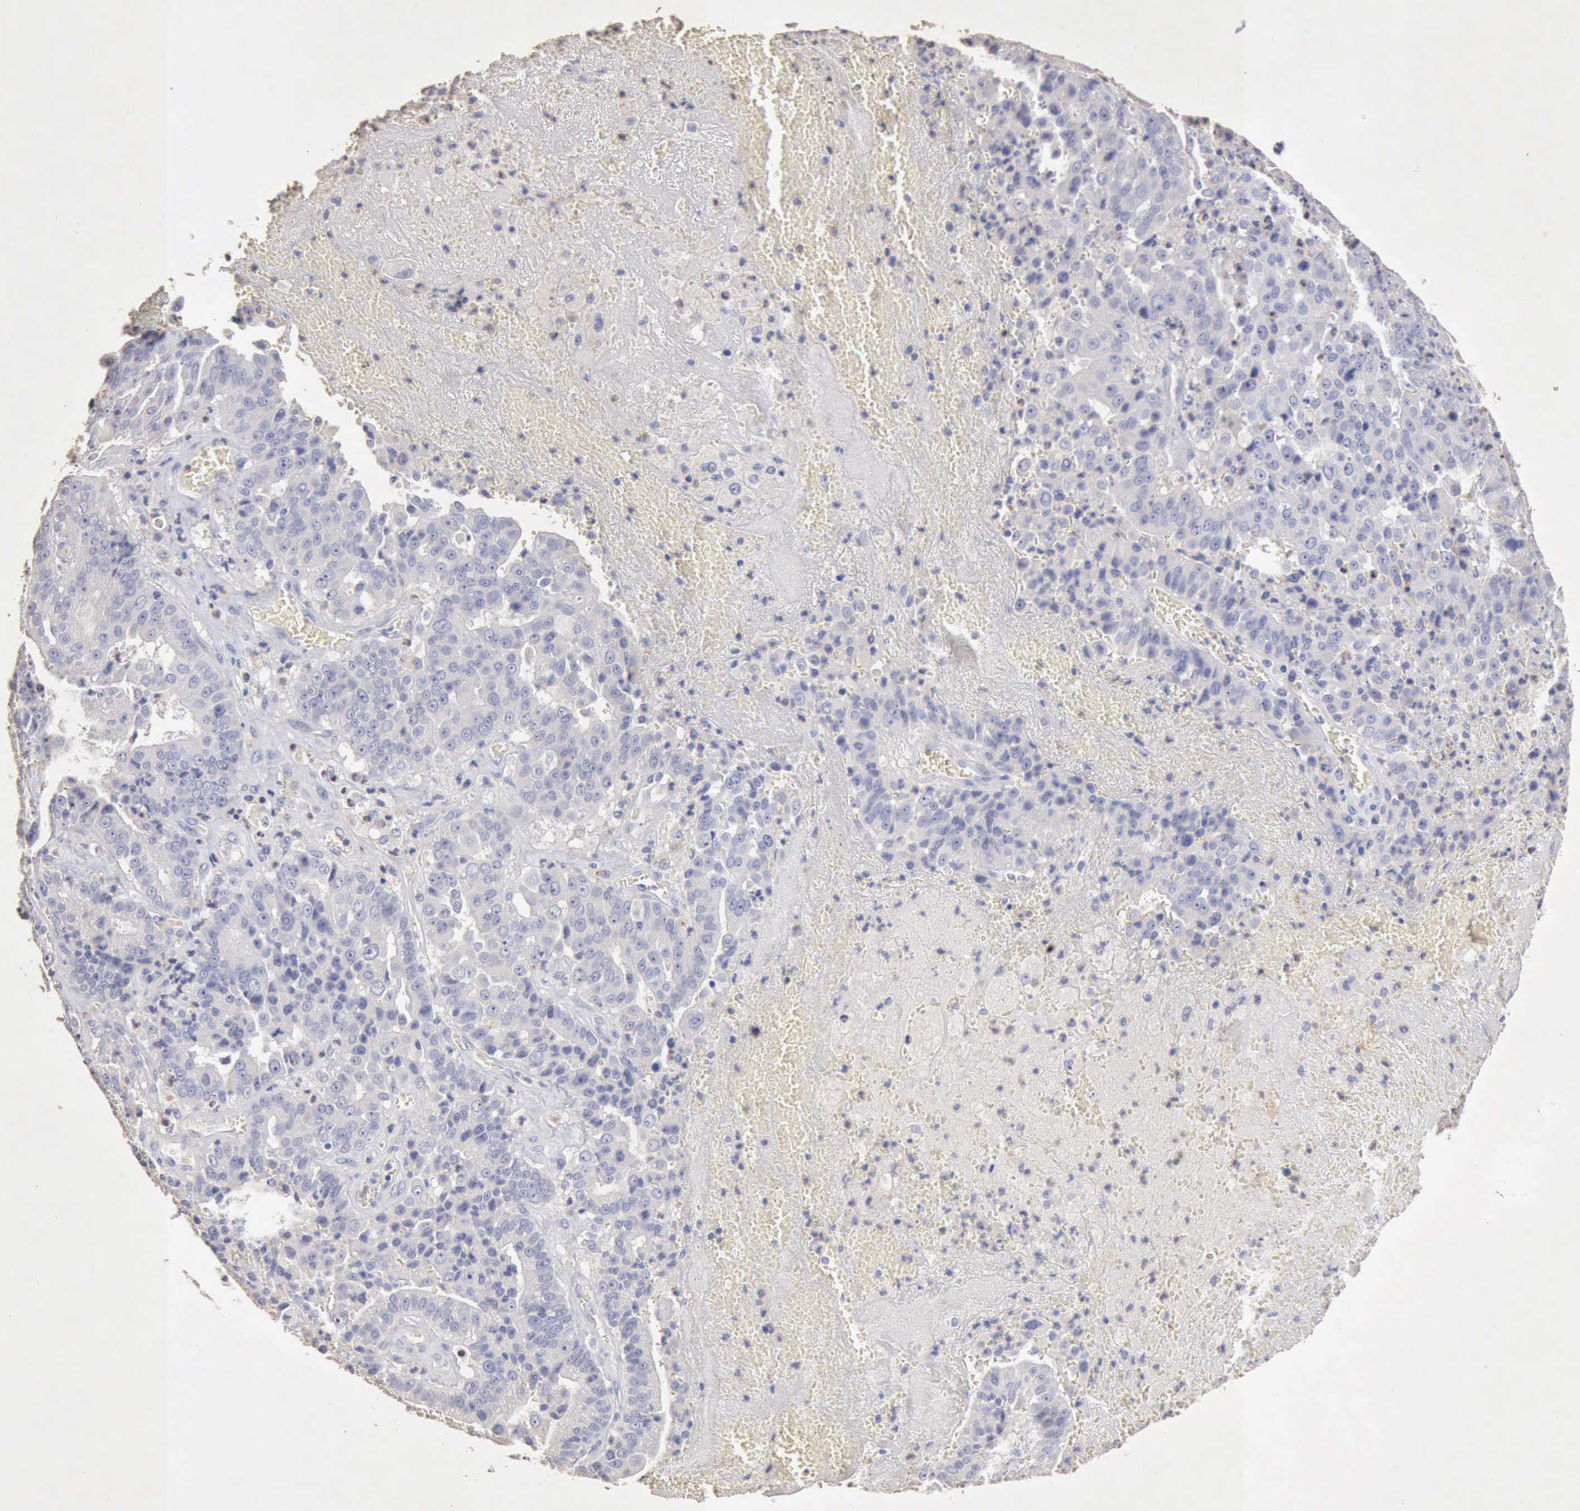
{"staining": {"intensity": "negative", "quantity": "none", "location": "none"}, "tissue": "liver cancer", "cell_type": "Tumor cells", "image_type": "cancer", "snomed": [{"axis": "morphology", "description": "Cholangiocarcinoma"}, {"axis": "topography", "description": "Liver"}], "caption": "Liver cancer (cholangiocarcinoma) was stained to show a protein in brown. There is no significant staining in tumor cells.", "gene": "KRT6B", "patient": {"sex": "female", "age": 79}}